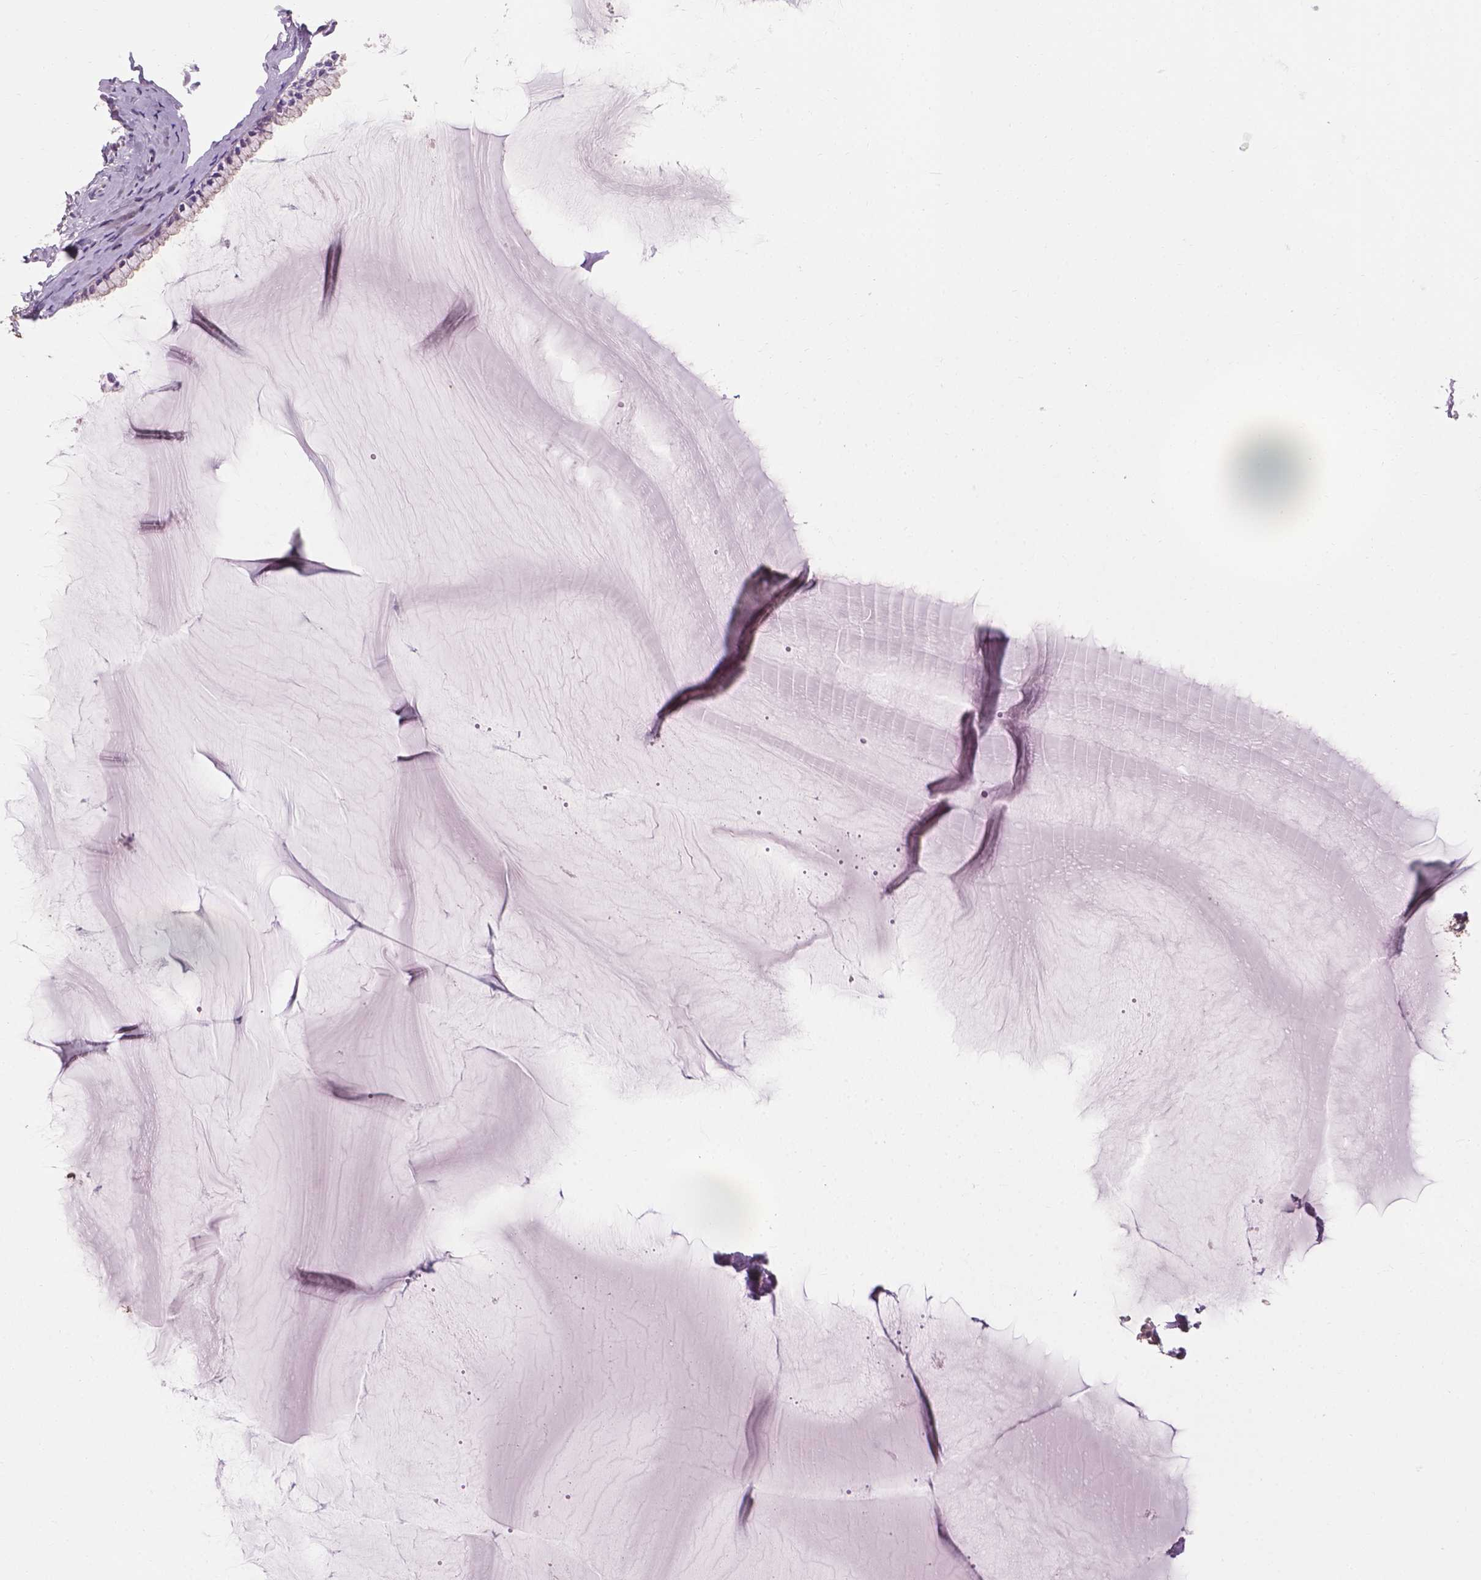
{"staining": {"intensity": "negative", "quantity": "none", "location": "none"}, "tissue": "cervix", "cell_type": "Glandular cells", "image_type": "normal", "snomed": [{"axis": "morphology", "description": "Normal tissue, NOS"}, {"axis": "topography", "description": "Cervix"}], "caption": "There is no significant staining in glandular cells of cervix. (Stains: DAB (3,3'-diaminobenzidine) IHC with hematoxylin counter stain, Microscopy: brightfield microscopy at high magnification).", "gene": "RIIAD1", "patient": {"sex": "female", "age": 40}}